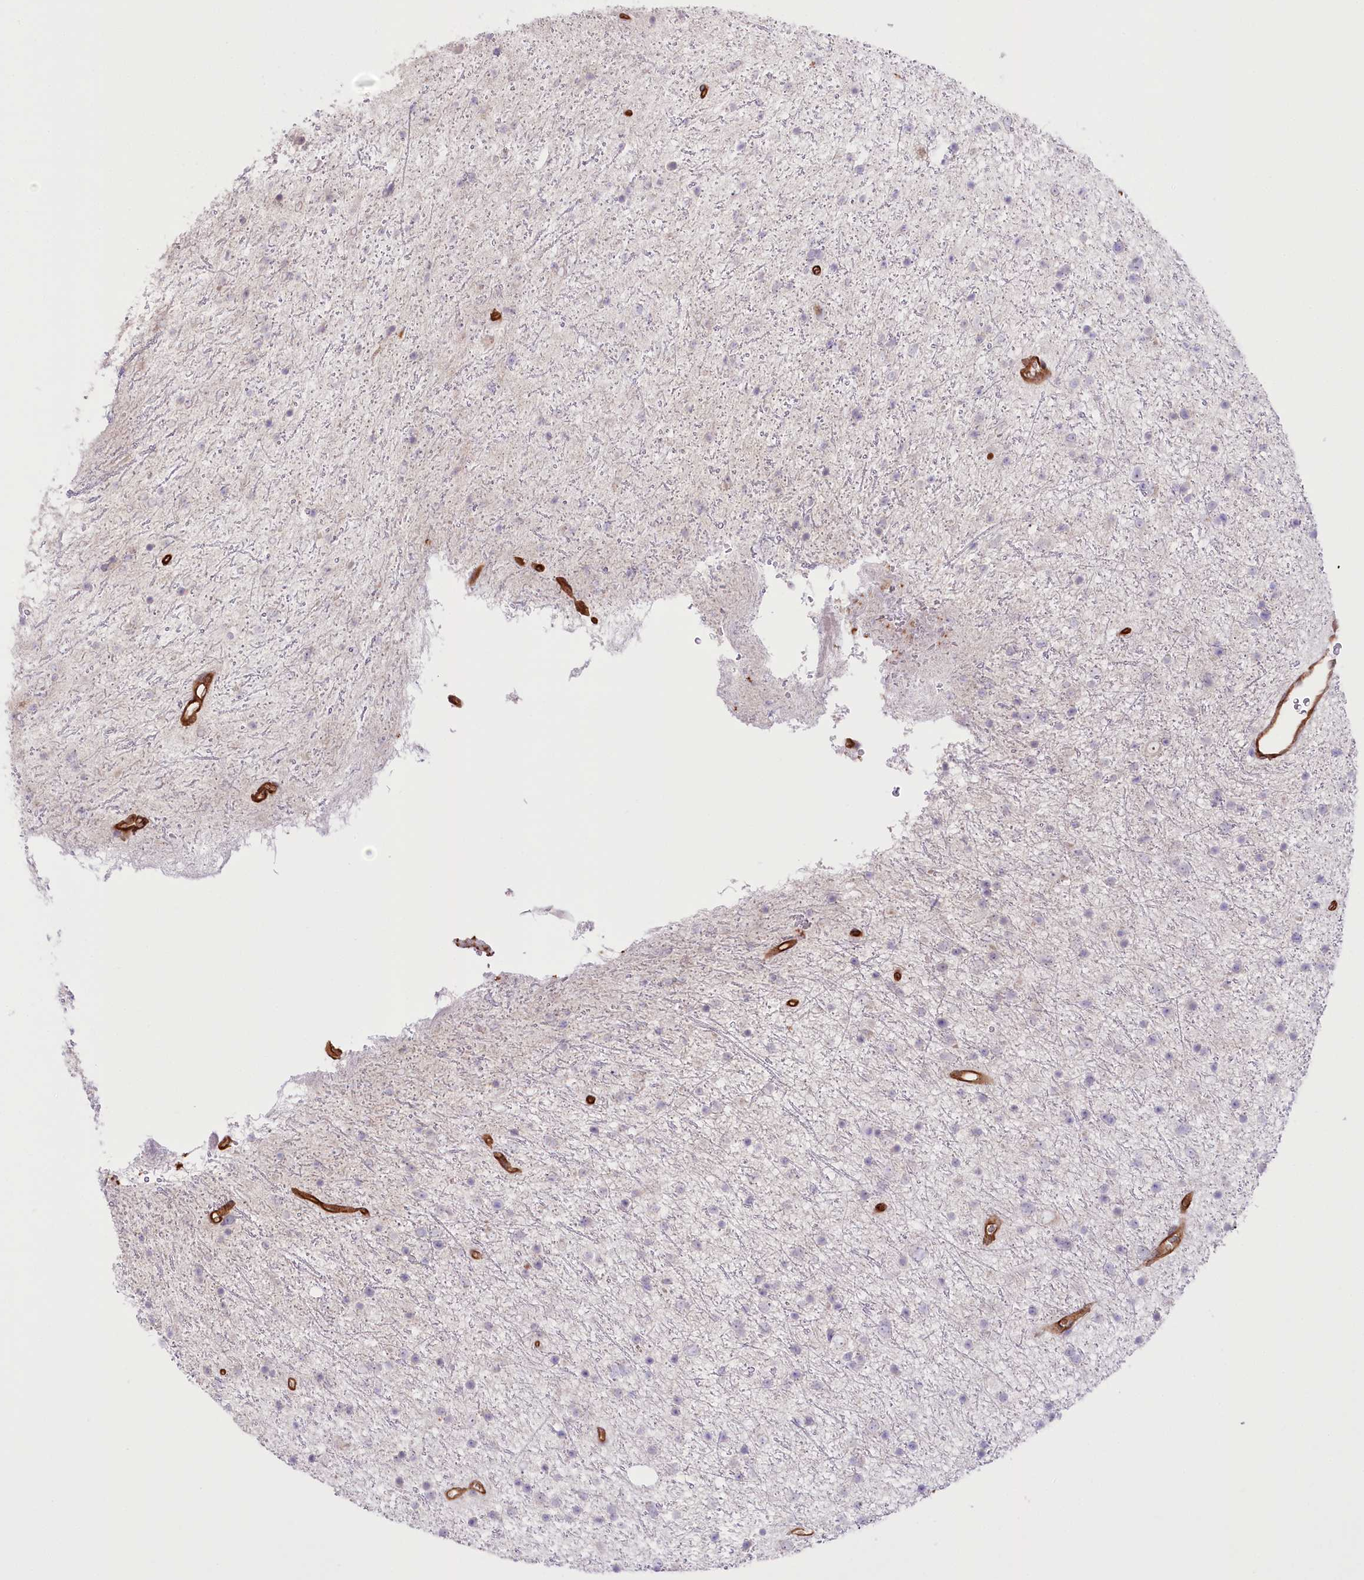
{"staining": {"intensity": "negative", "quantity": "none", "location": "none"}, "tissue": "glioma", "cell_type": "Tumor cells", "image_type": "cancer", "snomed": [{"axis": "morphology", "description": "Glioma, malignant, Low grade"}, {"axis": "topography", "description": "Cerebral cortex"}], "caption": "An immunohistochemistry (IHC) image of low-grade glioma (malignant) is shown. There is no staining in tumor cells of low-grade glioma (malignant). (Immunohistochemistry (ihc), brightfield microscopy, high magnification).", "gene": "SLC39A10", "patient": {"sex": "female", "age": 39}}